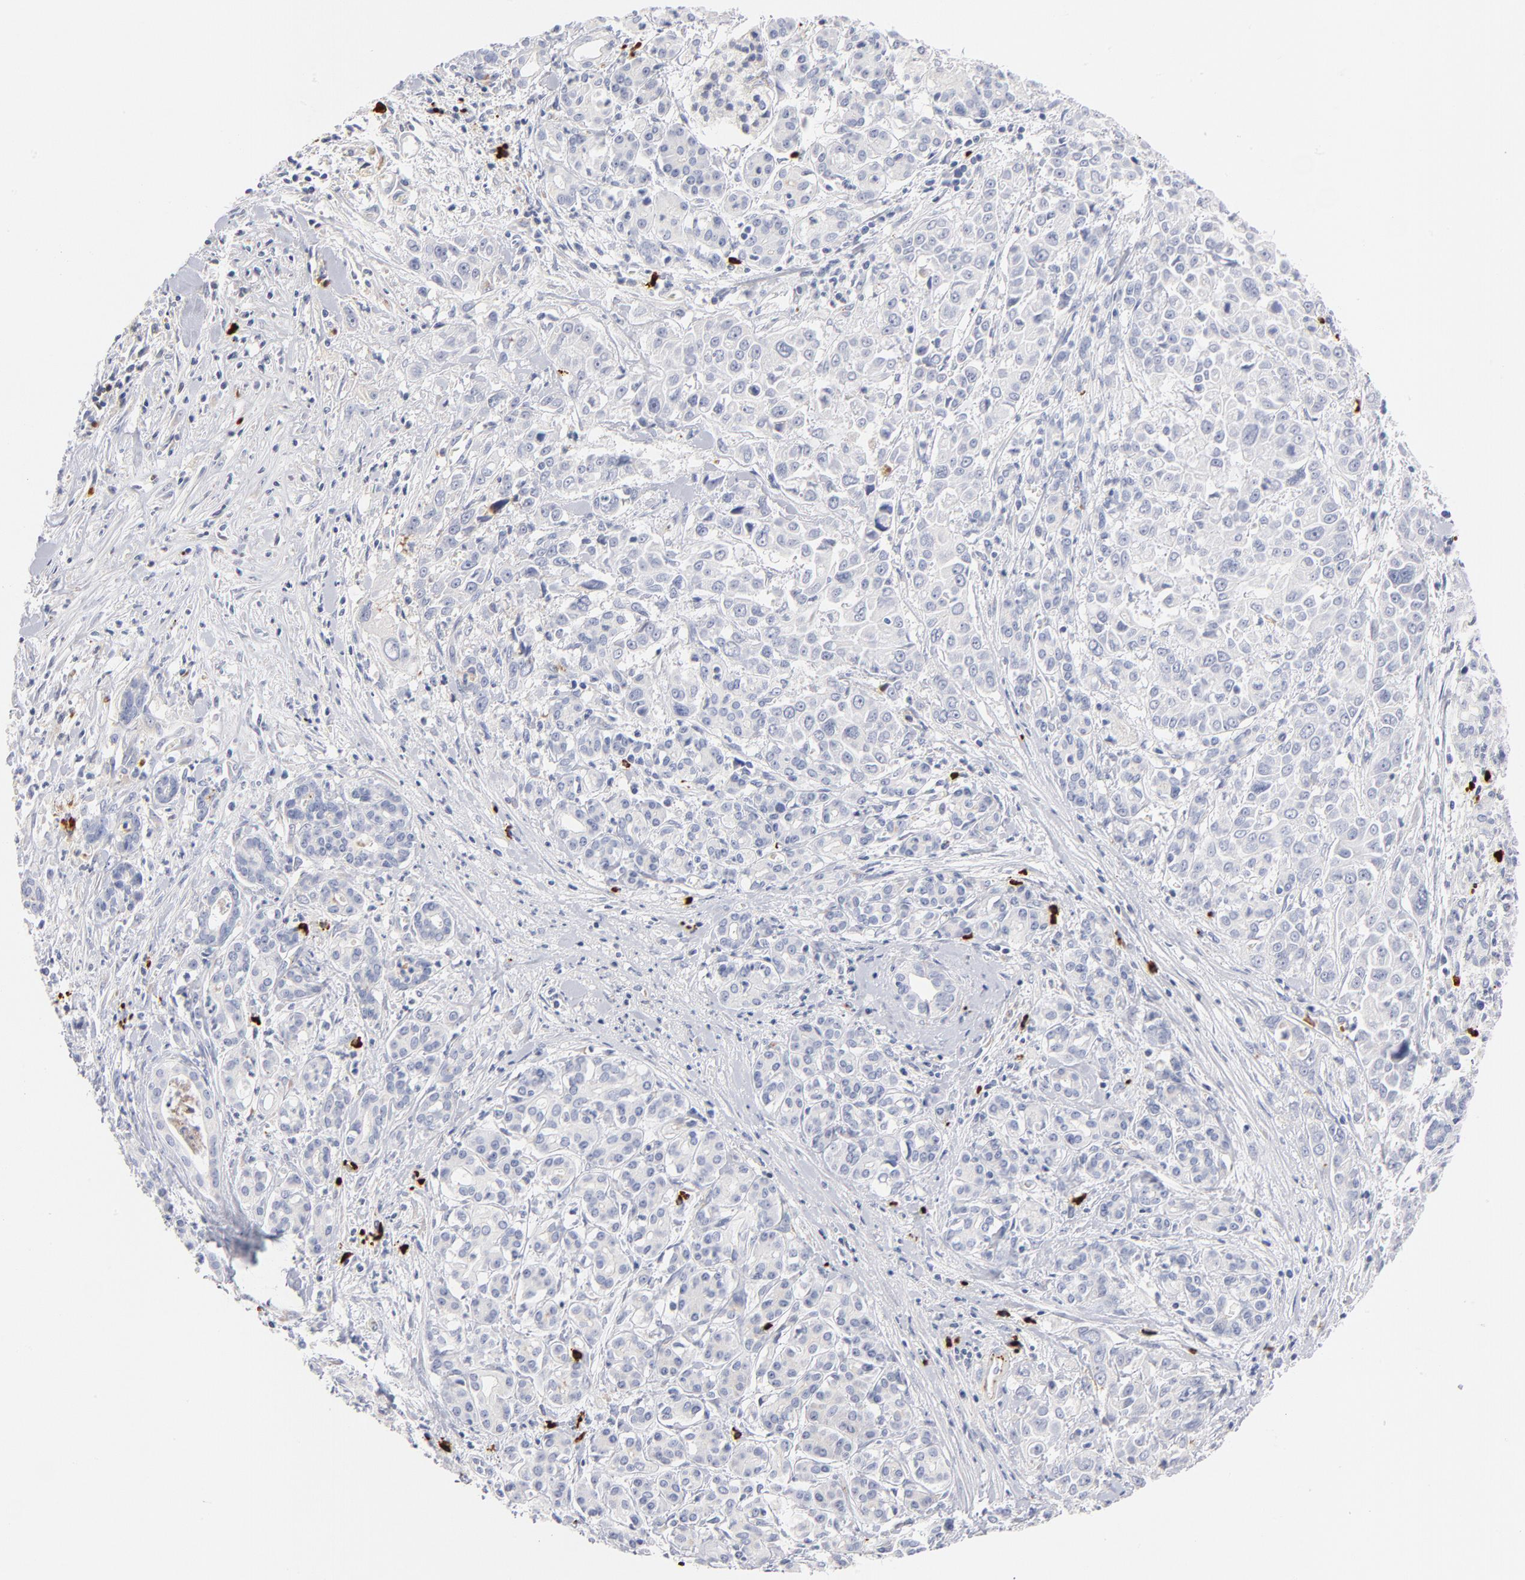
{"staining": {"intensity": "negative", "quantity": "none", "location": "none"}, "tissue": "pancreatic cancer", "cell_type": "Tumor cells", "image_type": "cancer", "snomed": [{"axis": "morphology", "description": "Adenocarcinoma, NOS"}, {"axis": "topography", "description": "Pancreas"}], "caption": "A photomicrograph of human adenocarcinoma (pancreatic) is negative for staining in tumor cells.", "gene": "PLAT", "patient": {"sex": "female", "age": 52}}